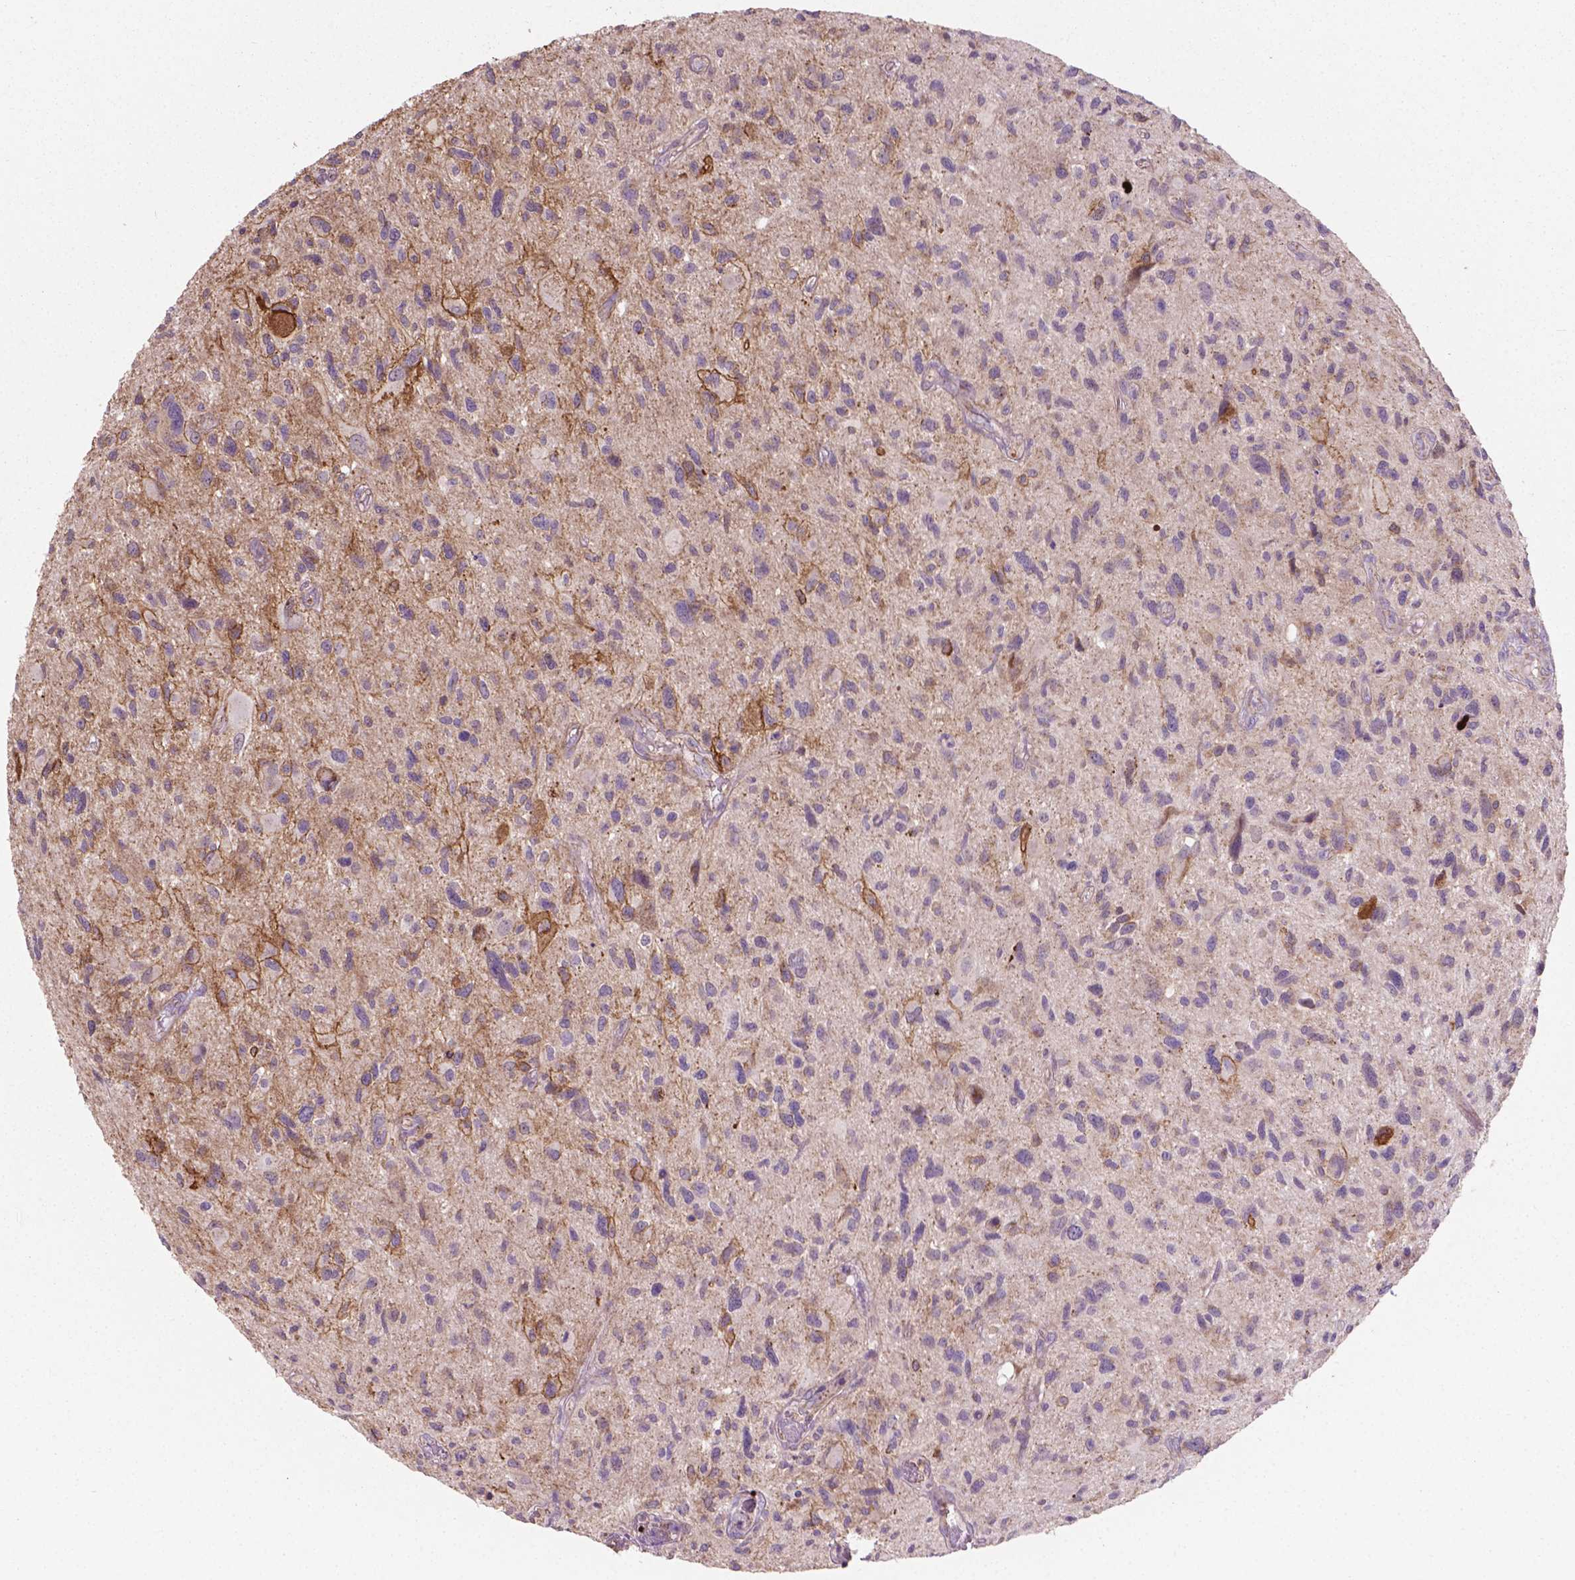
{"staining": {"intensity": "negative", "quantity": "none", "location": "none"}, "tissue": "glioma", "cell_type": "Tumor cells", "image_type": "cancer", "snomed": [{"axis": "morphology", "description": "Glioma, malignant, NOS"}, {"axis": "morphology", "description": "Glioma, malignant, High grade"}, {"axis": "topography", "description": "Brain"}], "caption": "An immunohistochemistry image of malignant glioma is shown. There is no staining in tumor cells of malignant glioma. Nuclei are stained in blue.", "gene": "TCAF1", "patient": {"sex": "female", "age": 71}}